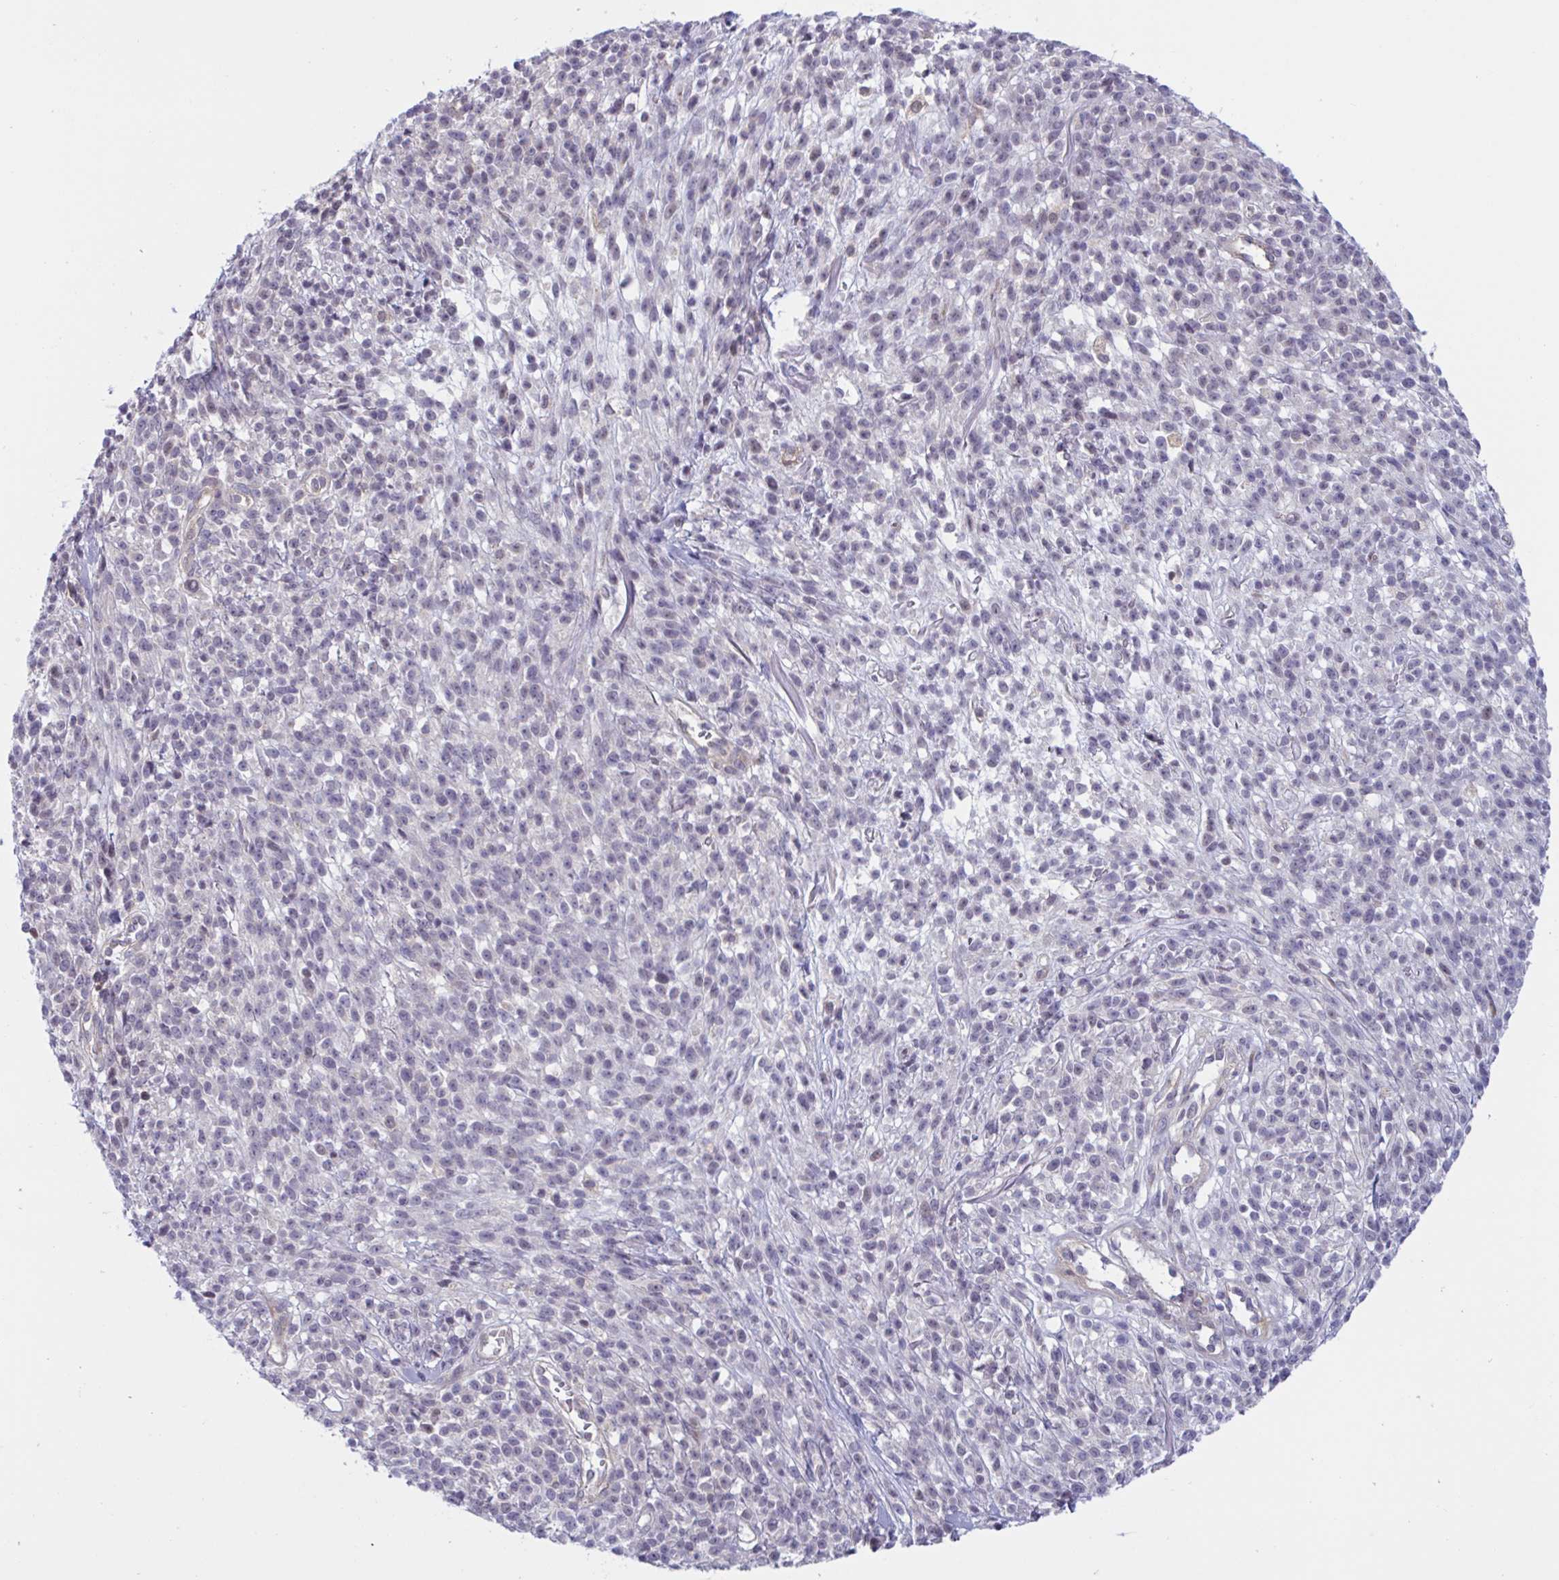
{"staining": {"intensity": "negative", "quantity": "none", "location": "none"}, "tissue": "melanoma", "cell_type": "Tumor cells", "image_type": "cancer", "snomed": [{"axis": "morphology", "description": "Malignant melanoma, NOS"}, {"axis": "topography", "description": "Skin"}, {"axis": "topography", "description": "Skin of trunk"}], "caption": "IHC histopathology image of neoplastic tissue: human melanoma stained with DAB (3,3'-diaminobenzidine) exhibits no significant protein positivity in tumor cells. (Brightfield microscopy of DAB (3,3'-diaminobenzidine) IHC at high magnification).", "gene": "SNX11", "patient": {"sex": "male", "age": 74}}